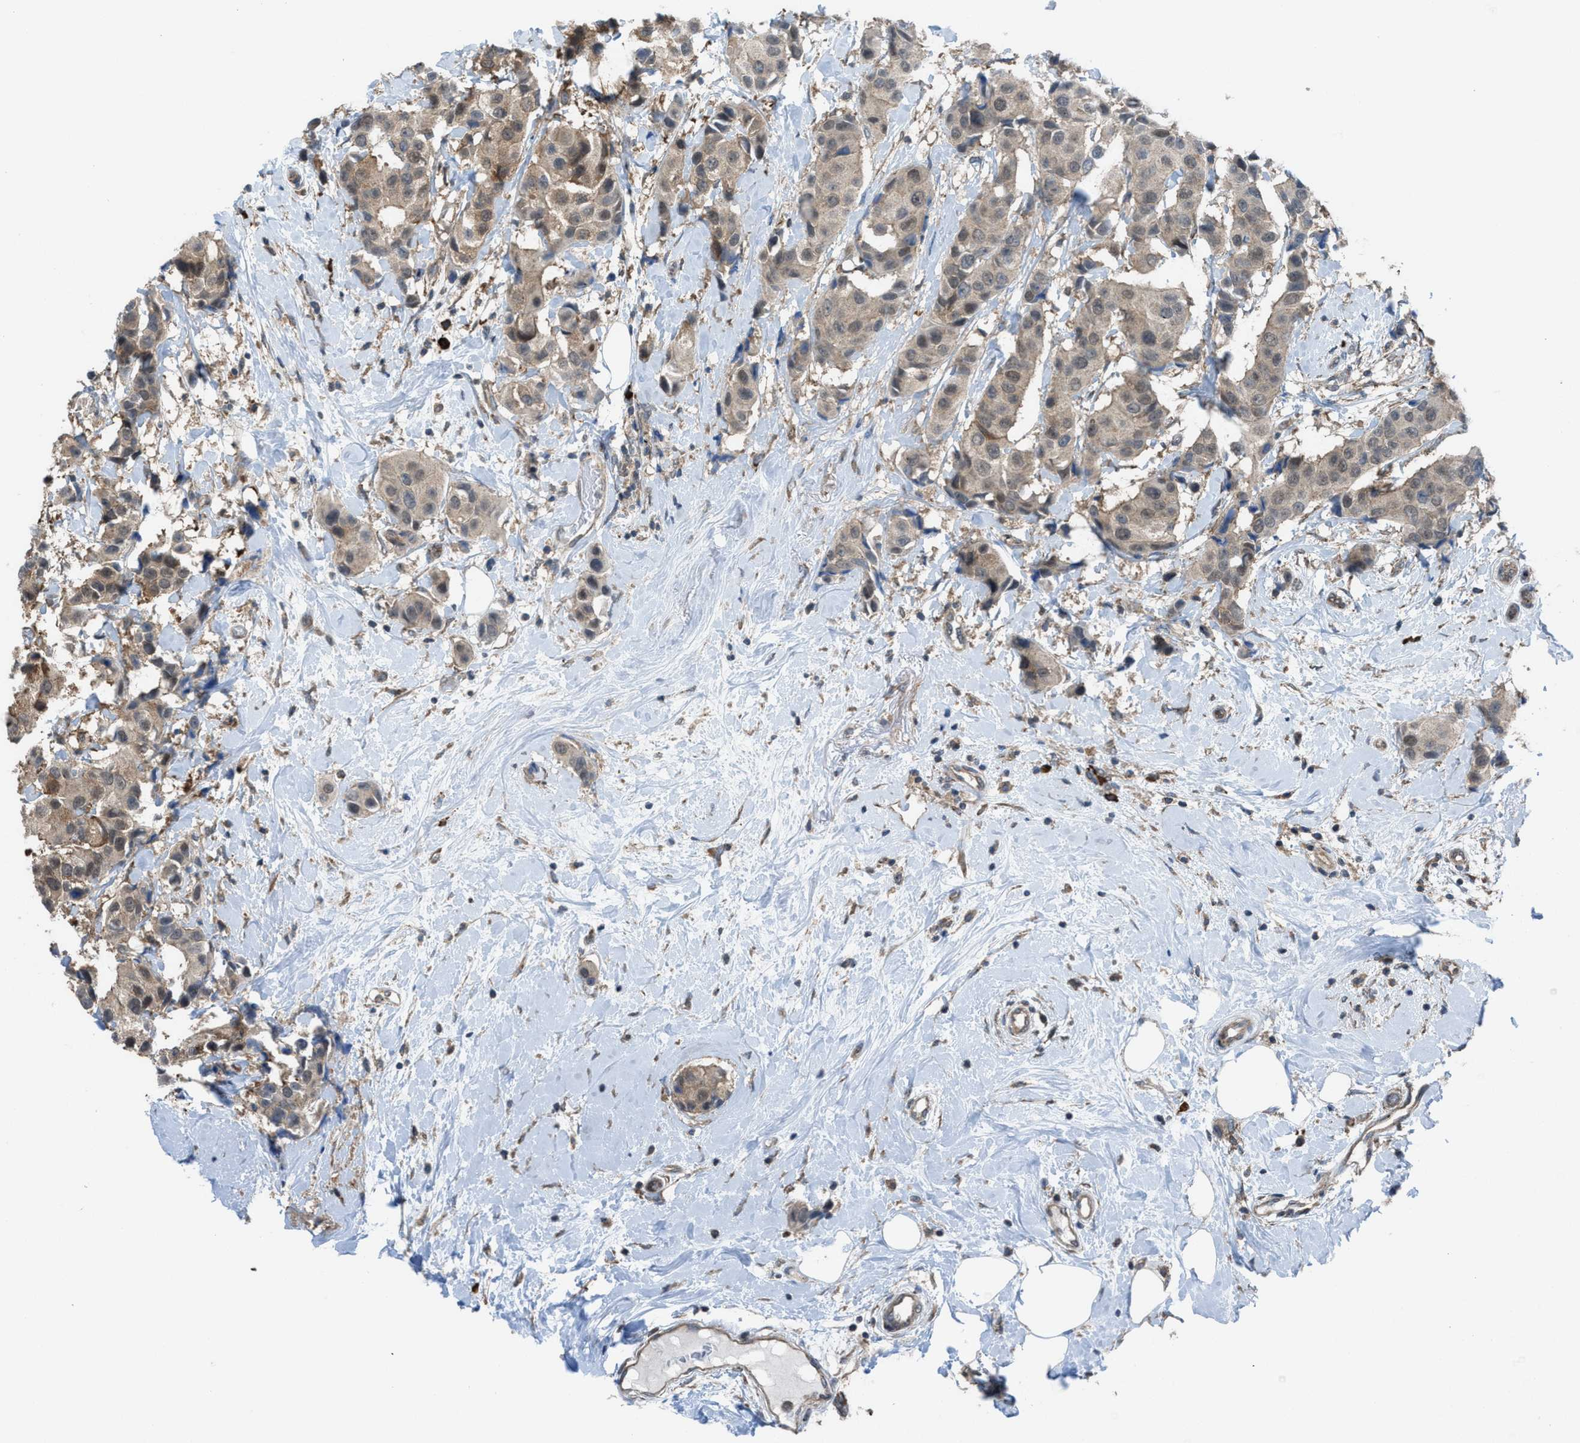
{"staining": {"intensity": "weak", "quantity": ">75%", "location": "cytoplasmic/membranous"}, "tissue": "breast cancer", "cell_type": "Tumor cells", "image_type": "cancer", "snomed": [{"axis": "morphology", "description": "Normal tissue, NOS"}, {"axis": "morphology", "description": "Duct carcinoma"}, {"axis": "topography", "description": "Breast"}], "caption": "DAB immunohistochemical staining of human breast cancer (invasive ductal carcinoma) reveals weak cytoplasmic/membranous protein expression in about >75% of tumor cells.", "gene": "PLAA", "patient": {"sex": "female", "age": 39}}